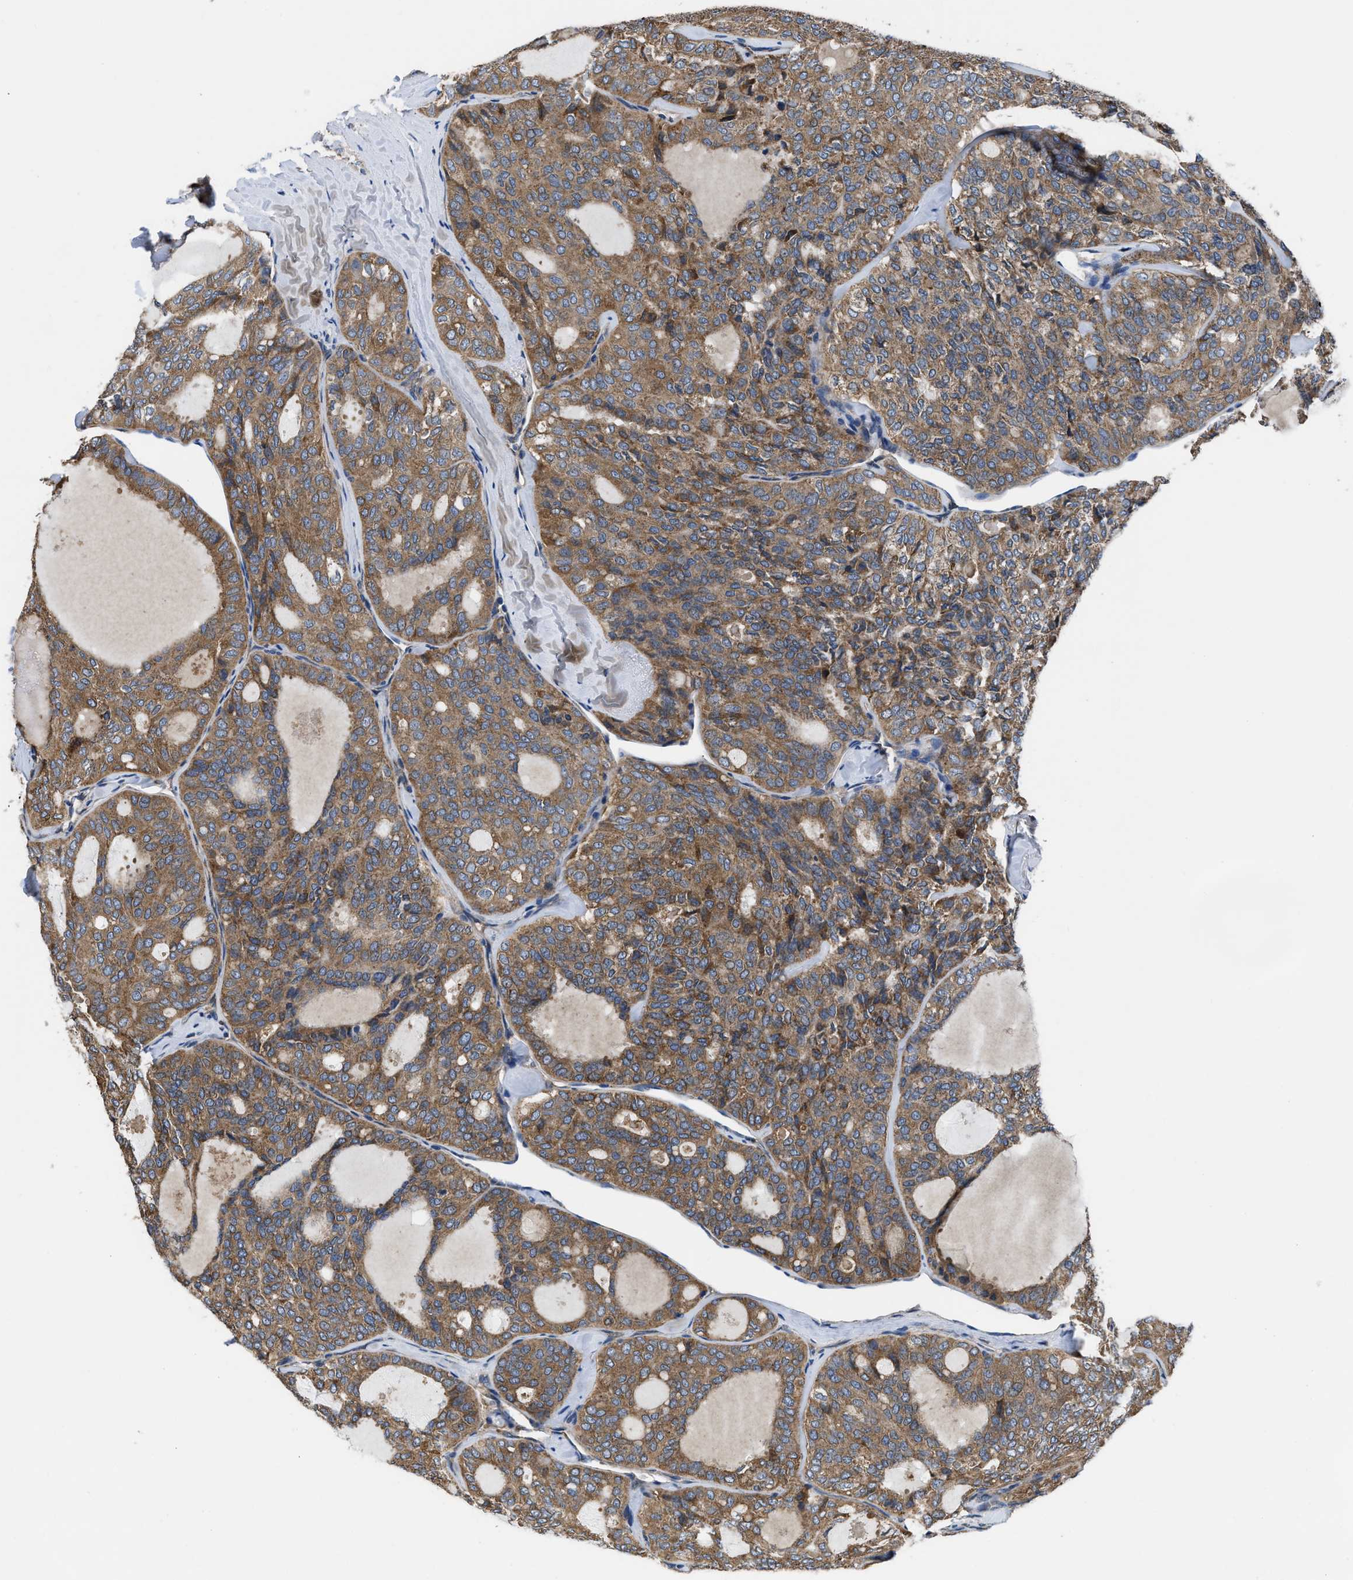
{"staining": {"intensity": "moderate", "quantity": ">75%", "location": "cytoplasmic/membranous"}, "tissue": "thyroid cancer", "cell_type": "Tumor cells", "image_type": "cancer", "snomed": [{"axis": "morphology", "description": "Follicular adenoma carcinoma, NOS"}, {"axis": "topography", "description": "Thyroid gland"}], "caption": "Protein staining demonstrates moderate cytoplasmic/membranous staining in about >75% of tumor cells in follicular adenoma carcinoma (thyroid).", "gene": "CEP128", "patient": {"sex": "male", "age": 75}}